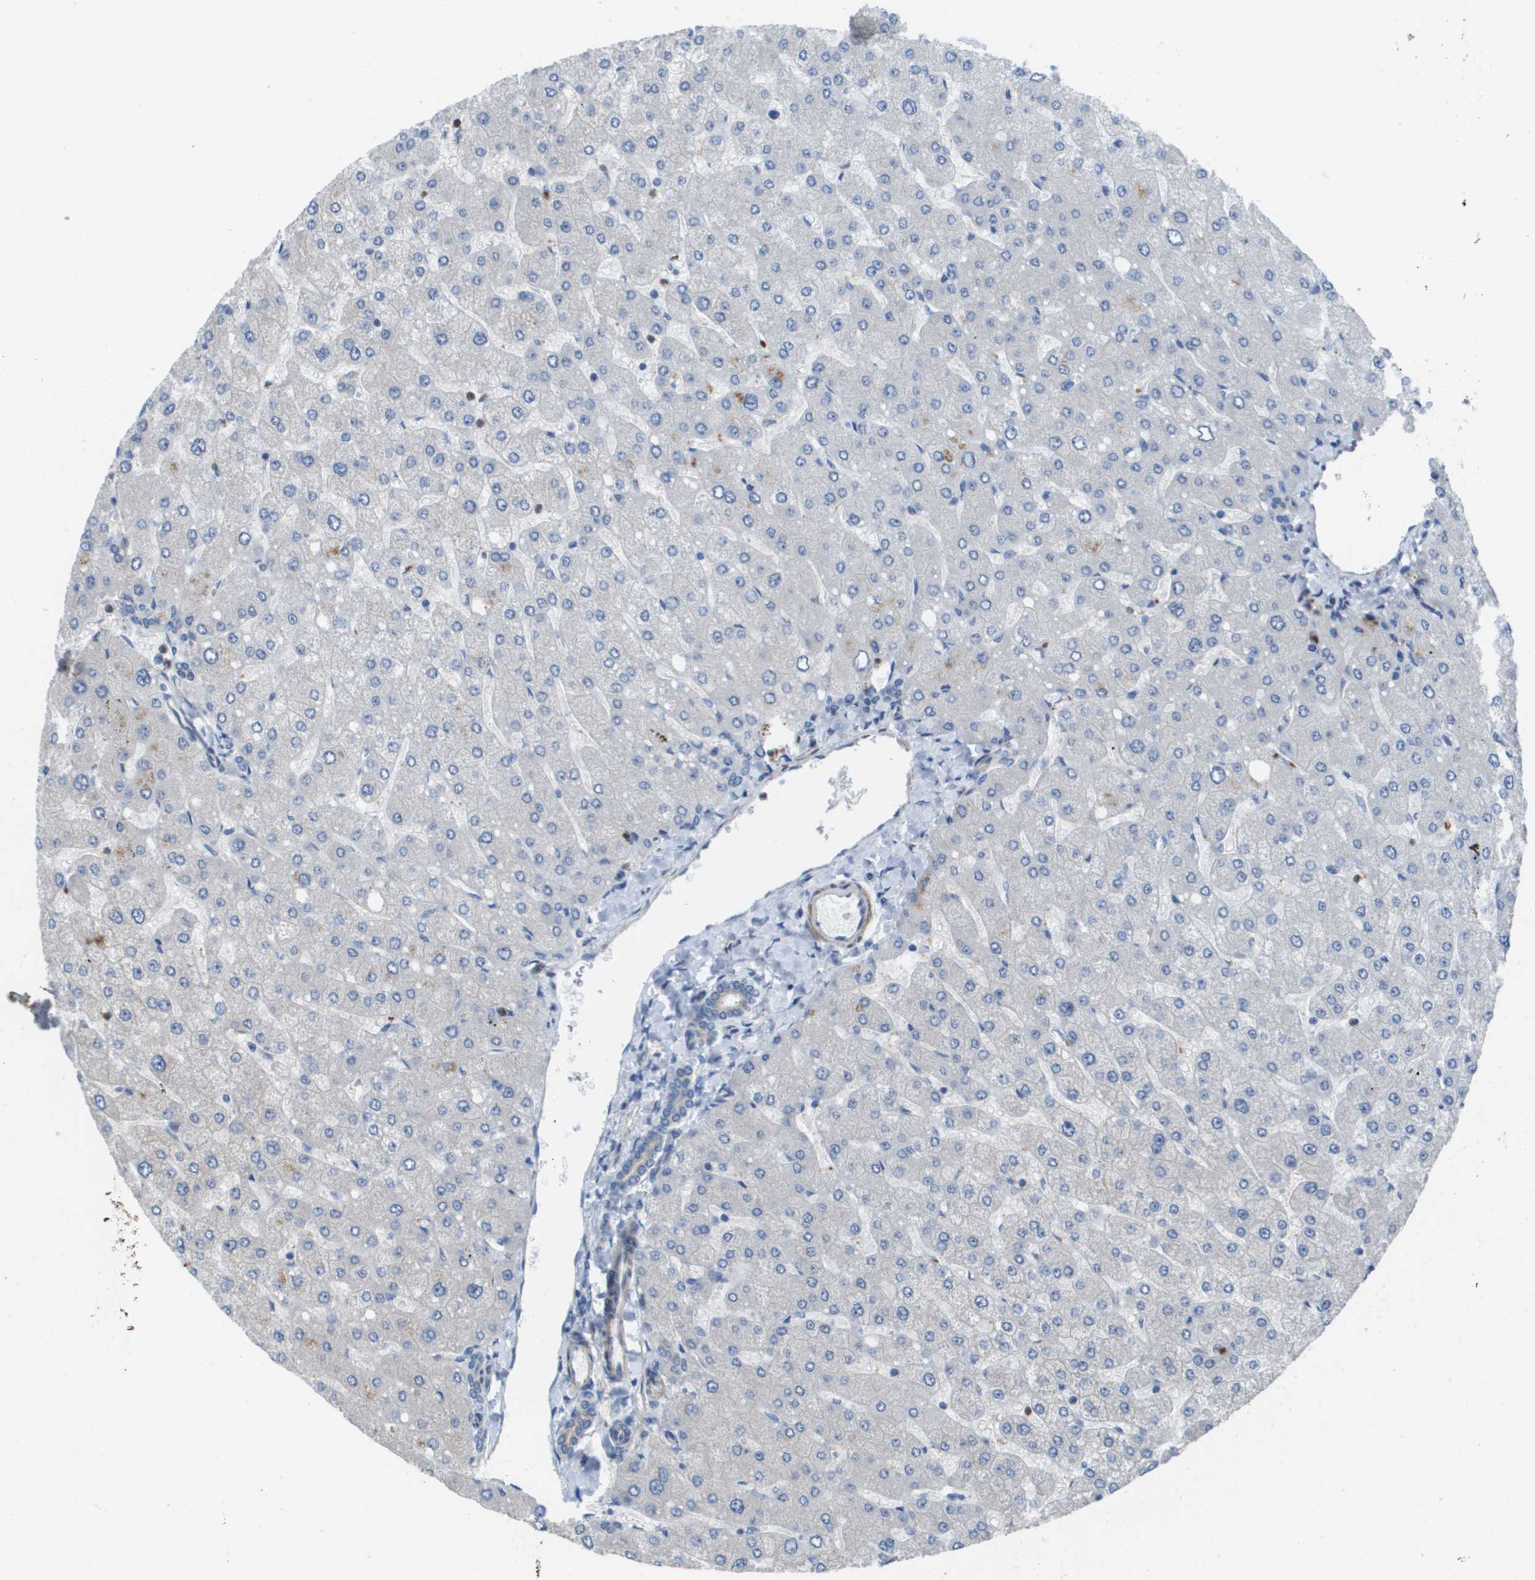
{"staining": {"intensity": "negative", "quantity": "none", "location": "none"}, "tissue": "liver", "cell_type": "Cholangiocytes", "image_type": "normal", "snomed": [{"axis": "morphology", "description": "Normal tissue, NOS"}, {"axis": "topography", "description": "Liver"}], "caption": "Immunohistochemical staining of benign human liver displays no significant expression in cholangiocytes.", "gene": "RNF112", "patient": {"sex": "male", "age": 55}}